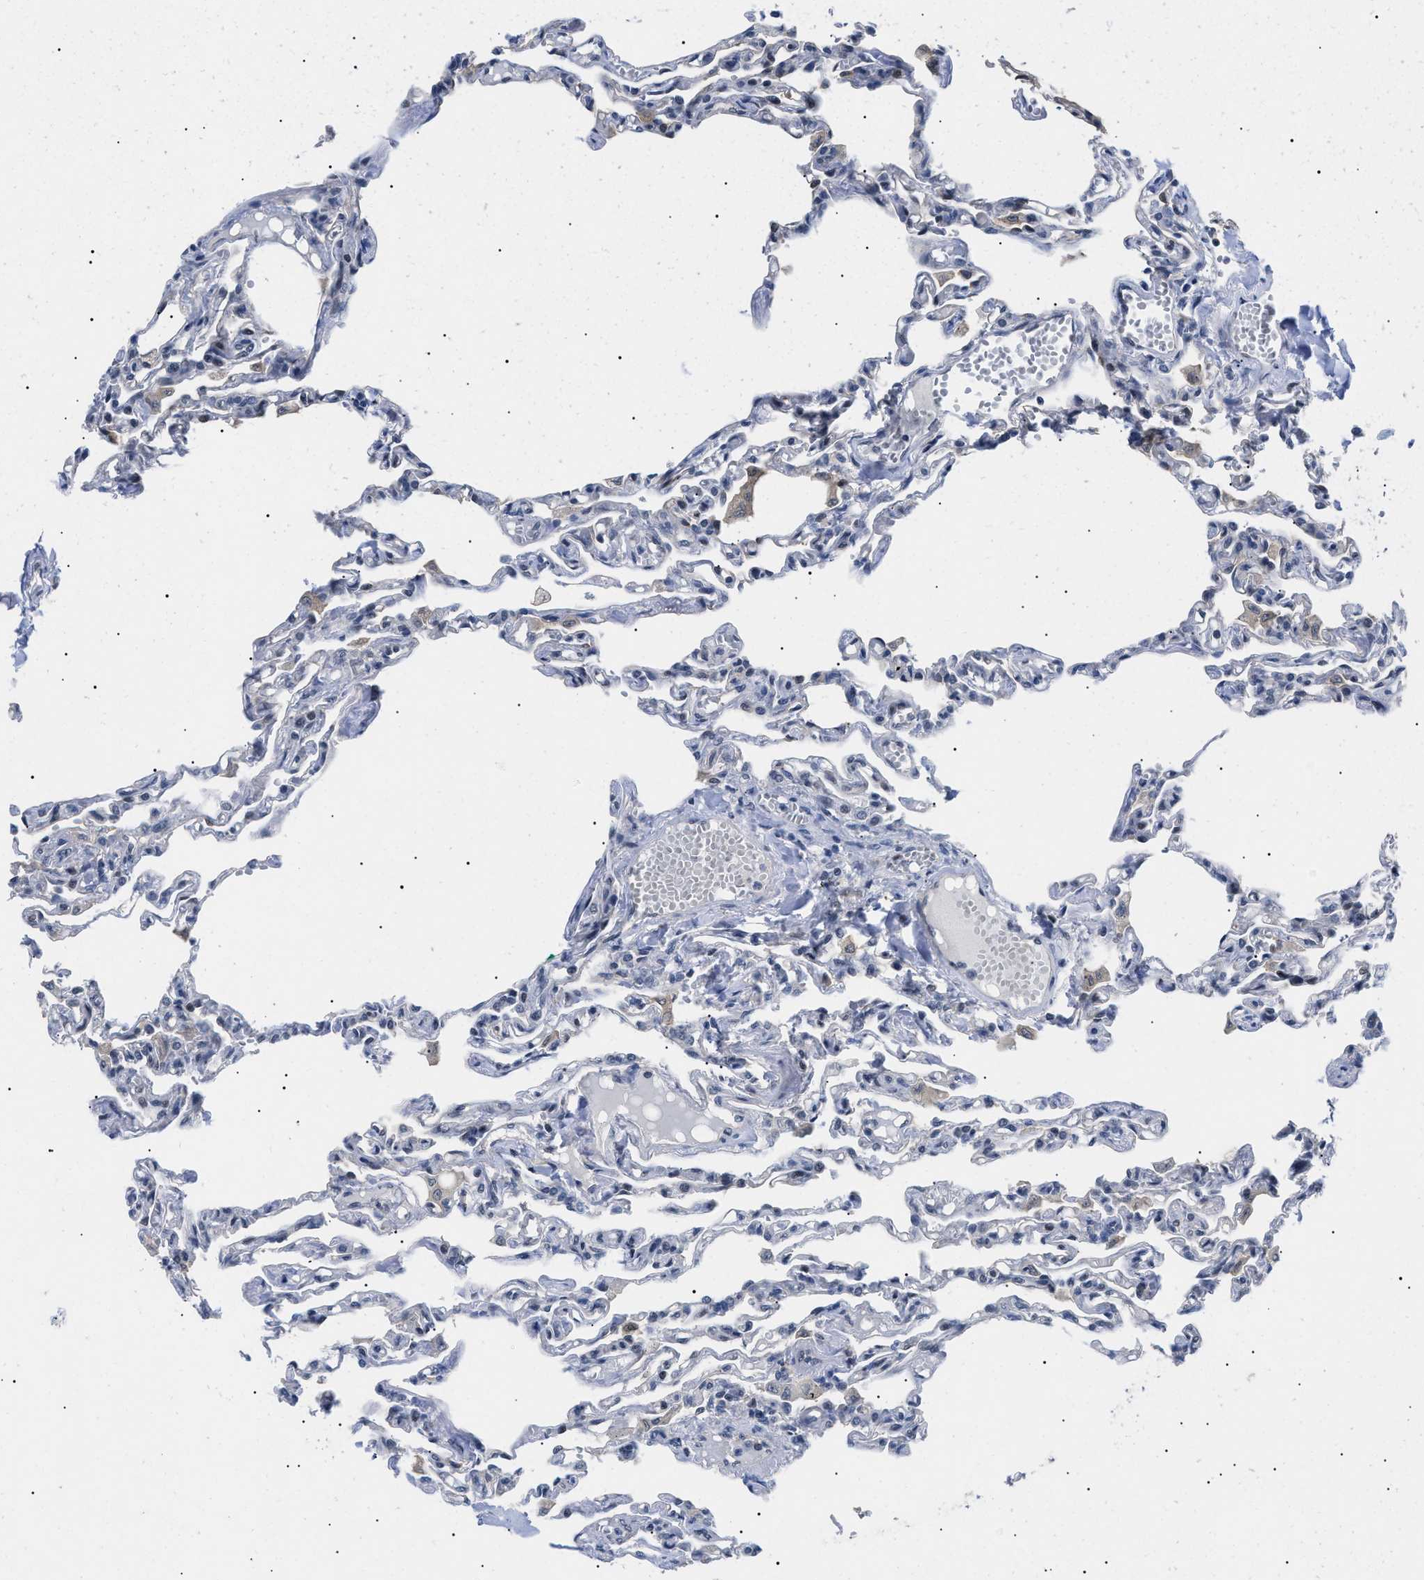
{"staining": {"intensity": "negative", "quantity": "none", "location": "none"}, "tissue": "lung", "cell_type": "Alveolar cells", "image_type": "normal", "snomed": [{"axis": "morphology", "description": "Normal tissue, NOS"}, {"axis": "topography", "description": "Lung"}], "caption": "Immunohistochemistry micrograph of unremarkable lung stained for a protein (brown), which demonstrates no expression in alveolar cells. Brightfield microscopy of IHC stained with DAB (3,3'-diaminobenzidine) (brown) and hematoxylin (blue), captured at high magnification.", "gene": "GARRE1", "patient": {"sex": "male", "age": 21}}